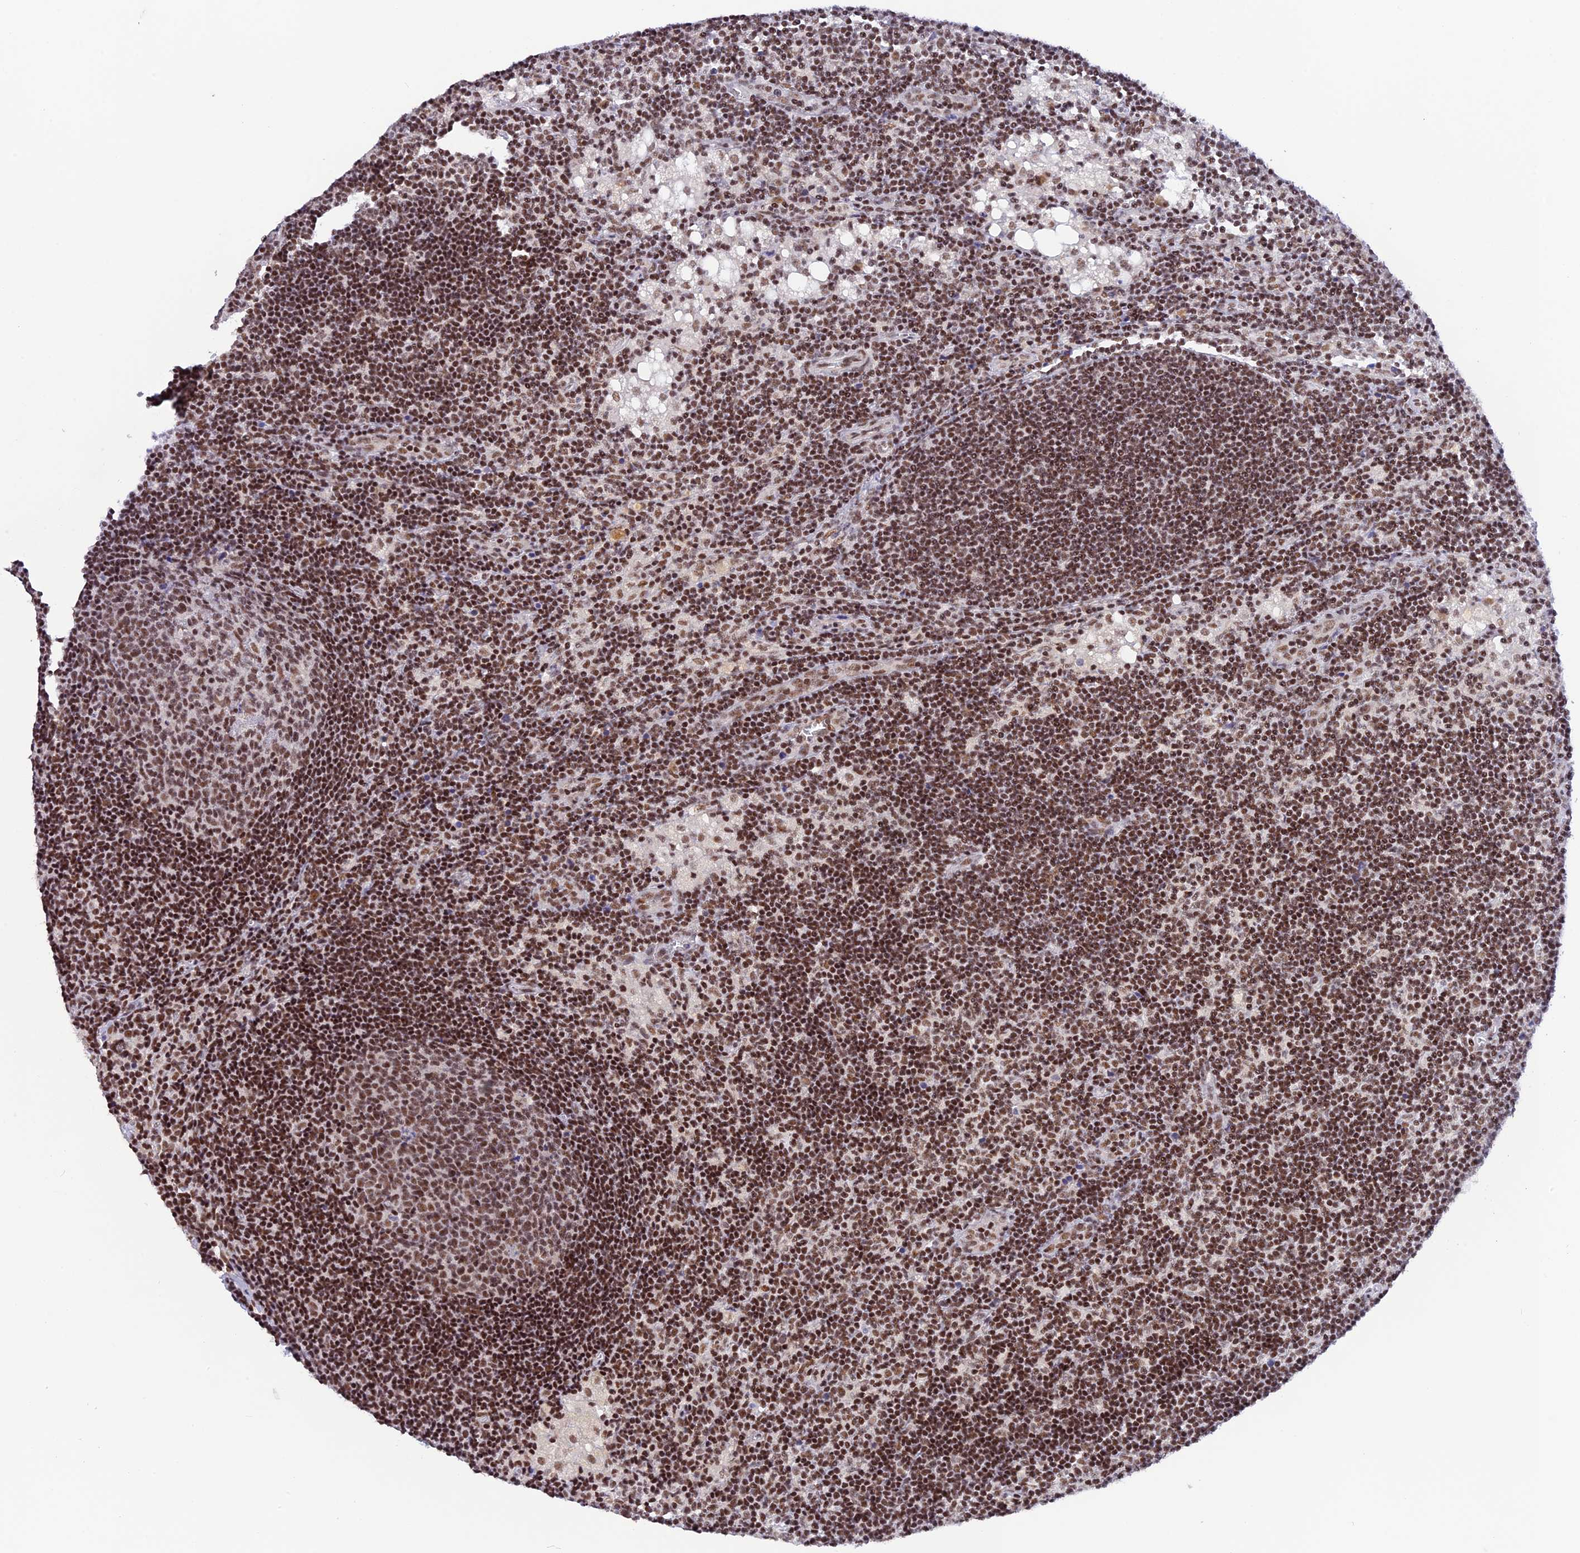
{"staining": {"intensity": "moderate", "quantity": ">75%", "location": "nuclear"}, "tissue": "lymph node", "cell_type": "Germinal center cells", "image_type": "normal", "snomed": [{"axis": "morphology", "description": "Normal tissue, NOS"}, {"axis": "topography", "description": "Lymph node"}], "caption": "Immunohistochemistry micrograph of unremarkable human lymph node stained for a protein (brown), which shows medium levels of moderate nuclear staining in approximately >75% of germinal center cells.", "gene": "THAP11", "patient": {"sex": "male", "age": 24}}